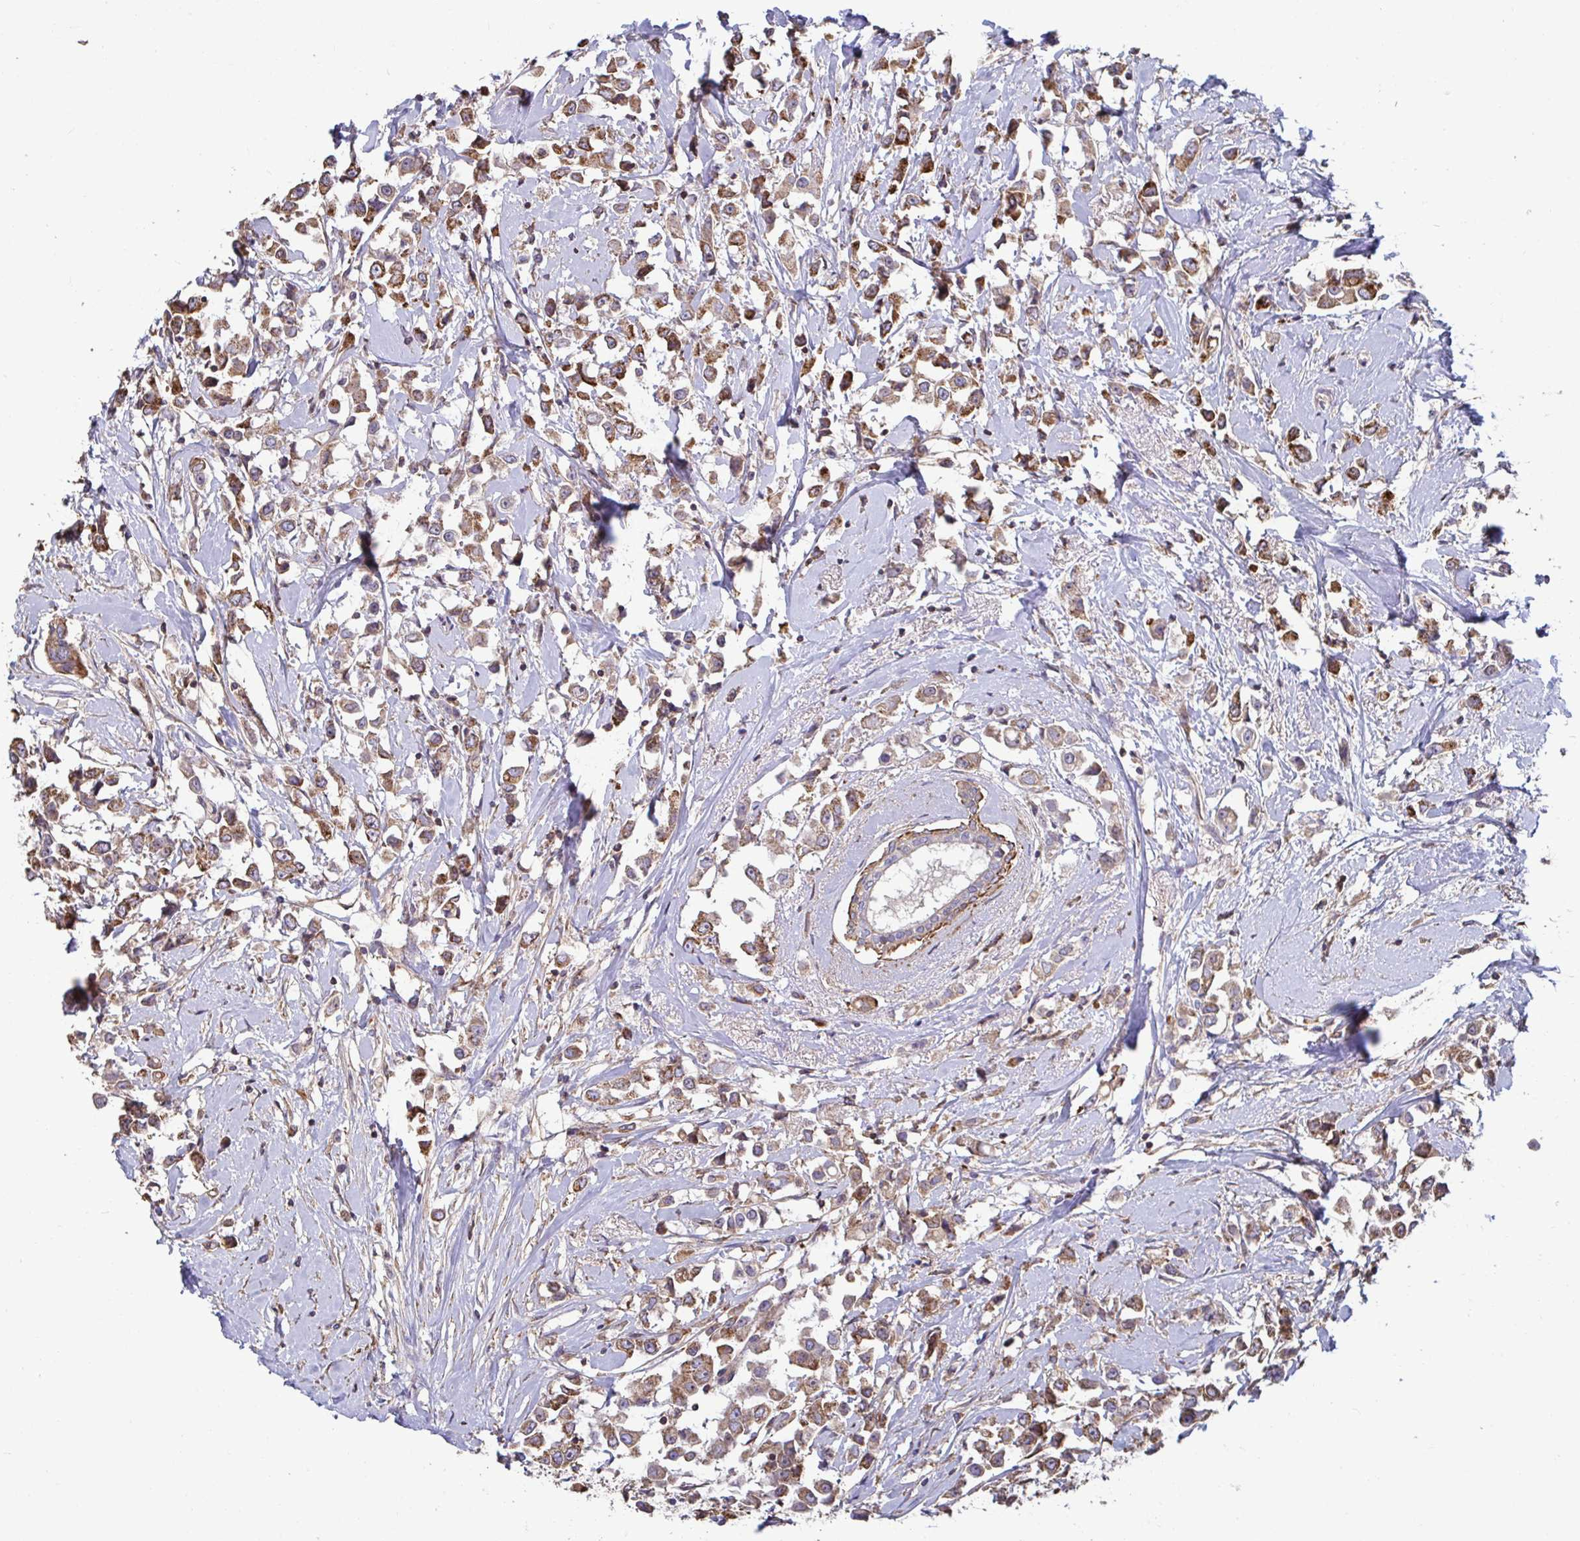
{"staining": {"intensity": "moderate", "quantity": ">75%", "location": "cytoplasmic/membranous"}, "tissue": "breast cancer", "cell_type": "Tumor cells", "image_type": "cancer", "snomed": [{"axis": "morphology", "description": "Duct carcinoma"}, {"axis": "topography", "description": "Breast"}], "caption": "Protein expression by IHC displays moderate cytoplasmic/membranous expression in about >75% of tumor cells in breast cancer.", "gene": "SPRY1", "patient": {"sex": "female", "age": 61}}